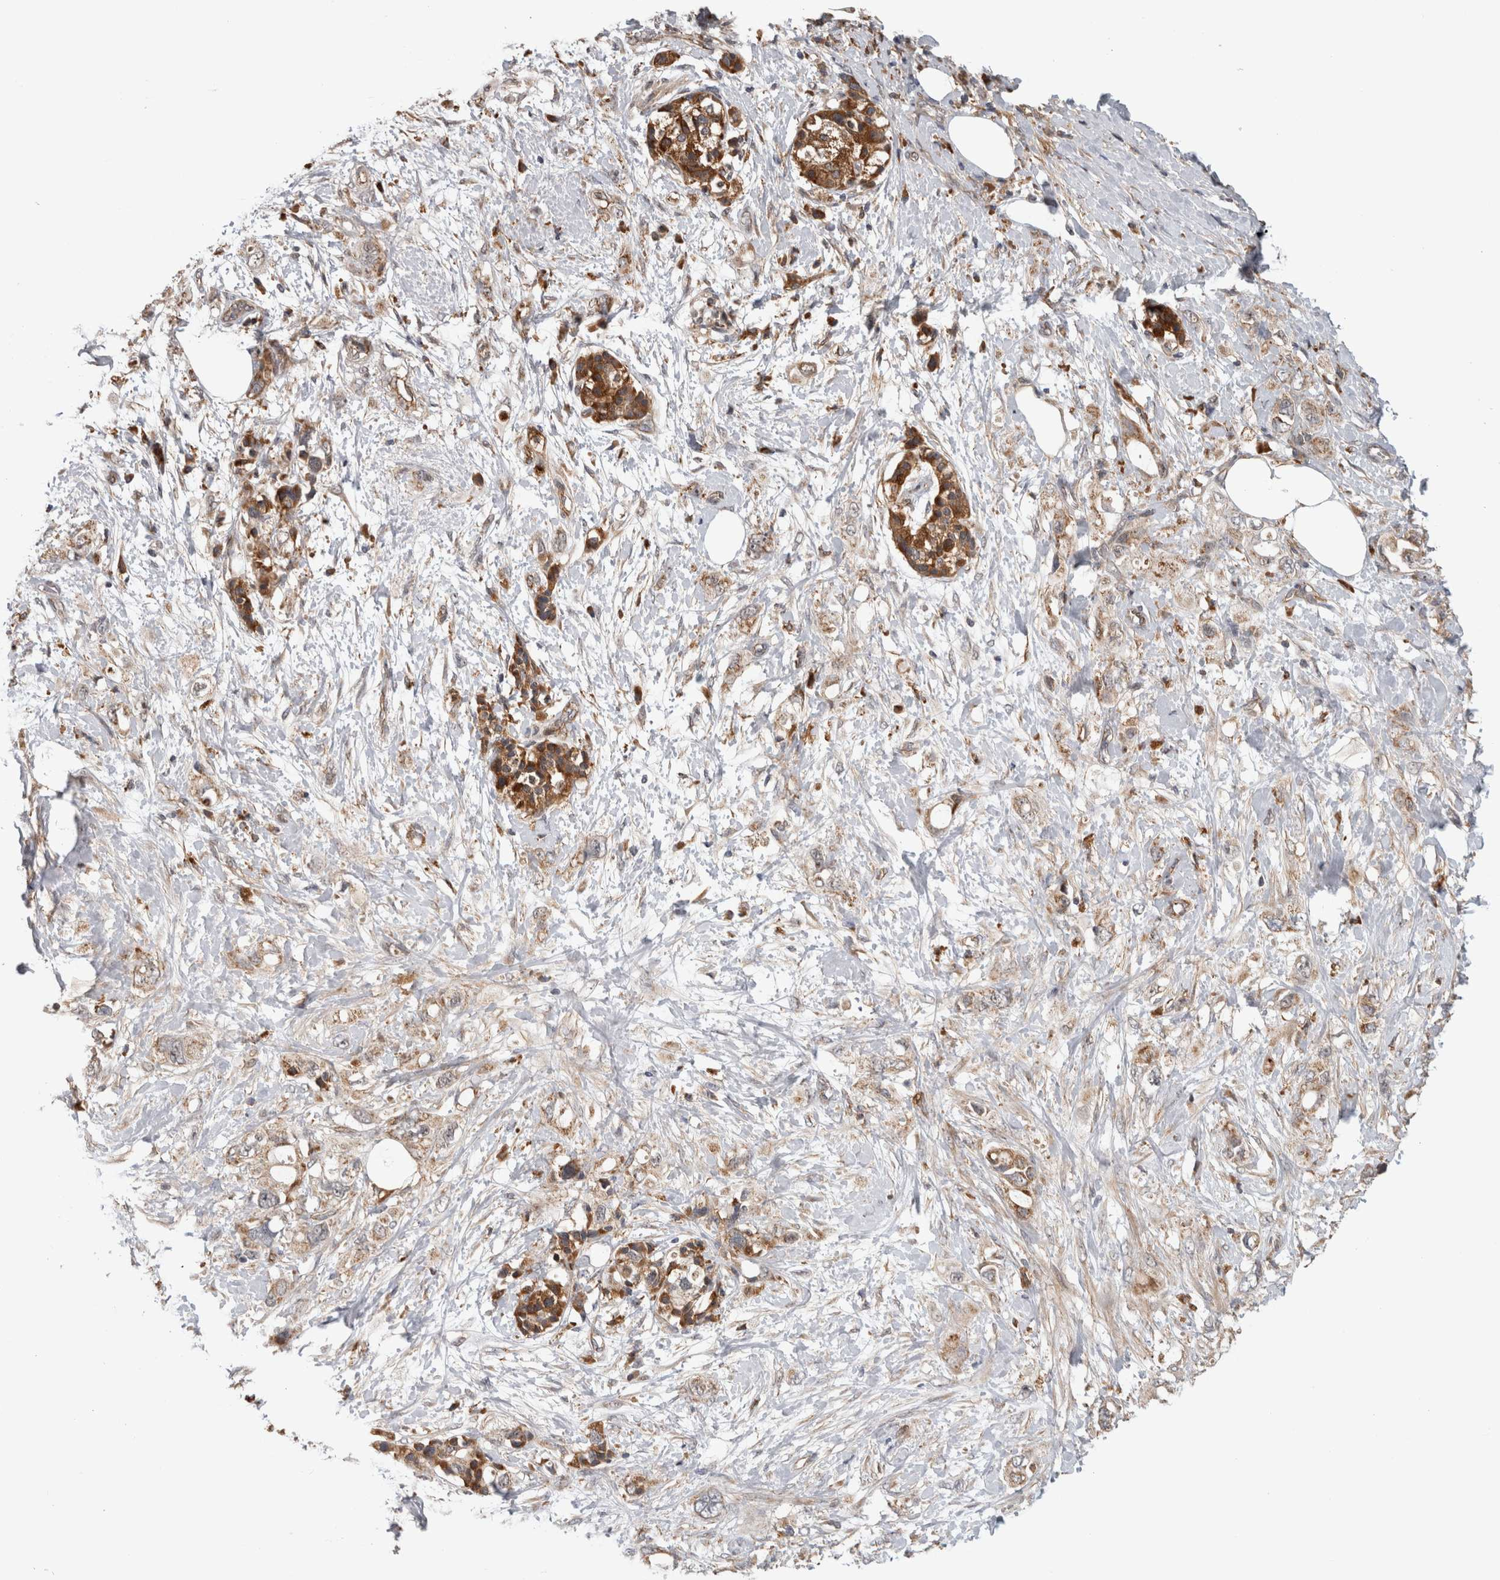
{"staining": {"intensity": "moderate", "quantity": ">75%", "location": "cytoplasmic/membranous"}, "tissue": "pancreatic cancer", "cell_type": "Tumor cells", "image_type": "cancer", "snomed": [{"axis": "morphology", "description": "Adenocarcinoma, NOS"}, {"axis": "topography", "description": "Pancreas"}], "caption": "Approximately >75% of tumor cells in human pancreatic adenocarcinoma display moderate cytoplasmic/membranous protein expression as visualized by brown immunohistochemical staining.", "gene": "ADGRL3", "patient": {"sex": "female", "age": 56}}